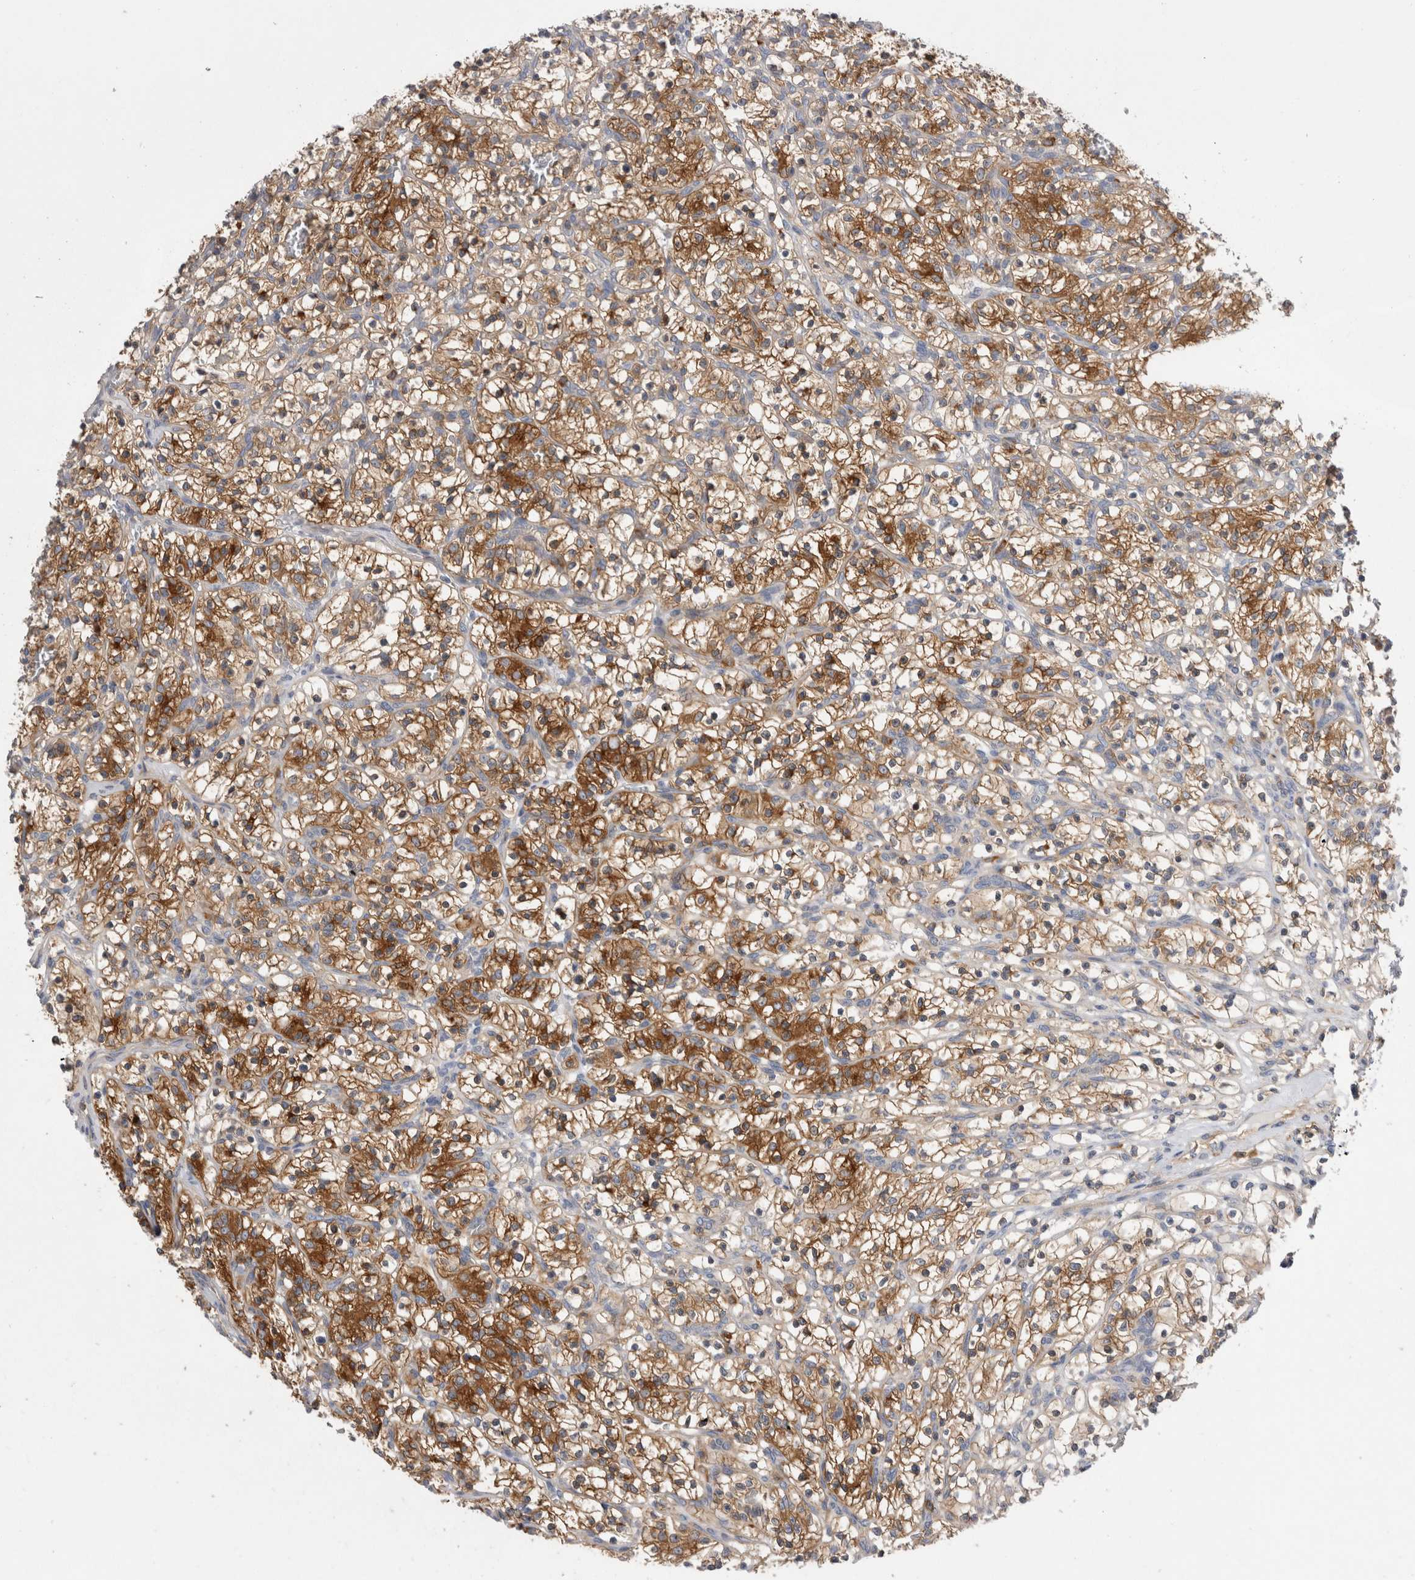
{"staining": {"intensity": "strong", "quantity": ">75%", "location": "cytoplasmic/membranous"}, "tissue": "renal cancer", "cell_type": "Tumor cells", "image_type": "cancer", "snomed": [{"axis": "morphology", "description": "Adenocarcinoma, NOS"}, {"axis": "topography", "description": "Kidney"}], "caption": "Approximately >75% of tumor cells in renal adenocarcinoma demonstrate strong cytoplasmic/membranous protein positivity as visualized by brown immunohistochemical staining.", "gene": "RAB11FIP1", "patient": {"sex": "female", "age": 57}}